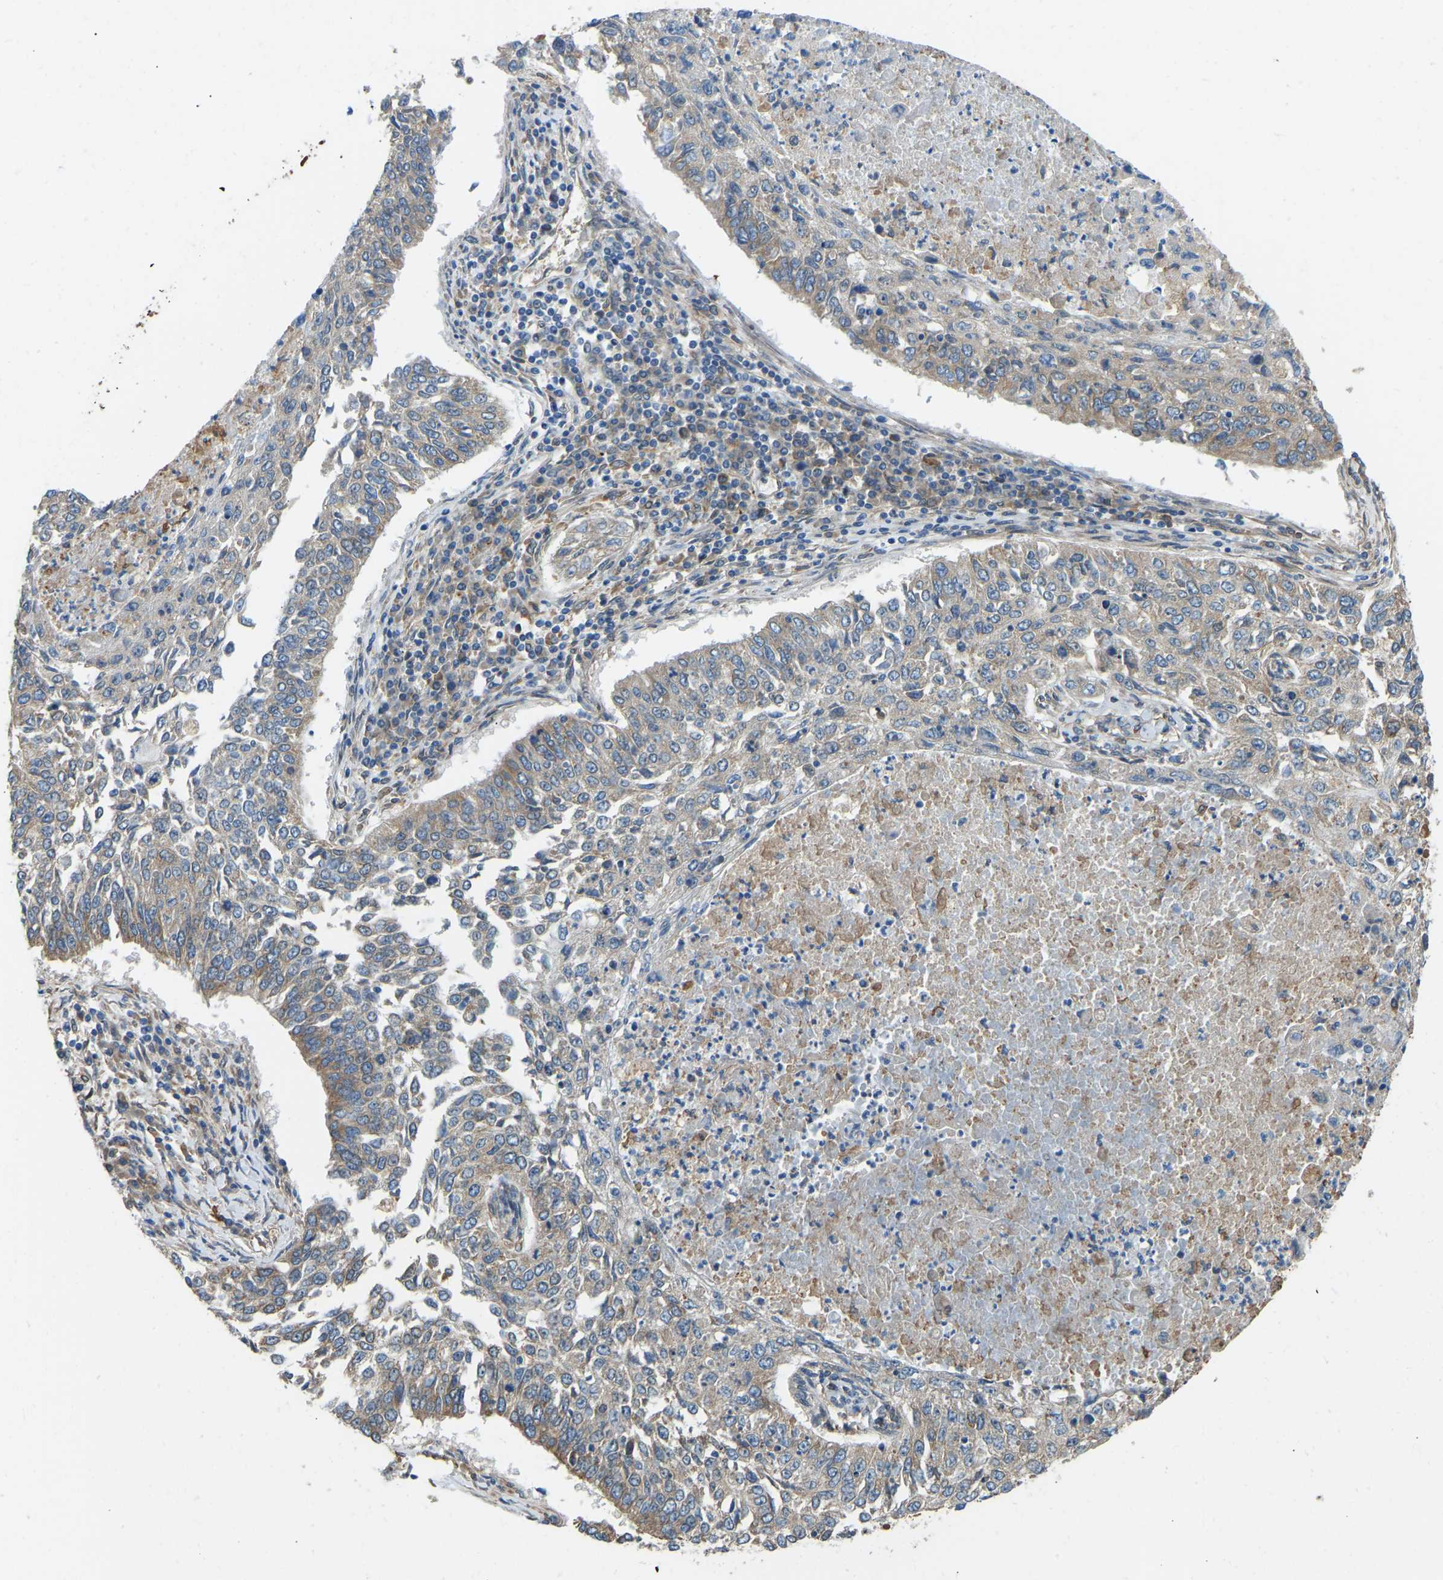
{"staining": {"intensity": "moderate", "quantity": "<25%", "location": "cytoplasmic/membranous"}, "tissue": "lung cancer", "cell_type": "Tumor cells", "image_type": "cancer", "snomed": [{"axis": "morphology", "description": "Normal tissue, NOS"}, {"axis": "morphology", "description": "Squamous cell carcinoma, NOS"}, {"axis": "topography", "description": "Cartilage tissue"}, {"axis": "topography", "description": "Bronchus"}, {"axis": "topography", "description": "Lung"}], "caption": "A histopathology image showing moderate cytoplasmic/membranous expression in approximately <25% of tumor cells in lung cancer, as visualized by brown immunohistochemical staining.", "gene": "OS9", "patient": {"sex": "female", "age": 49}}